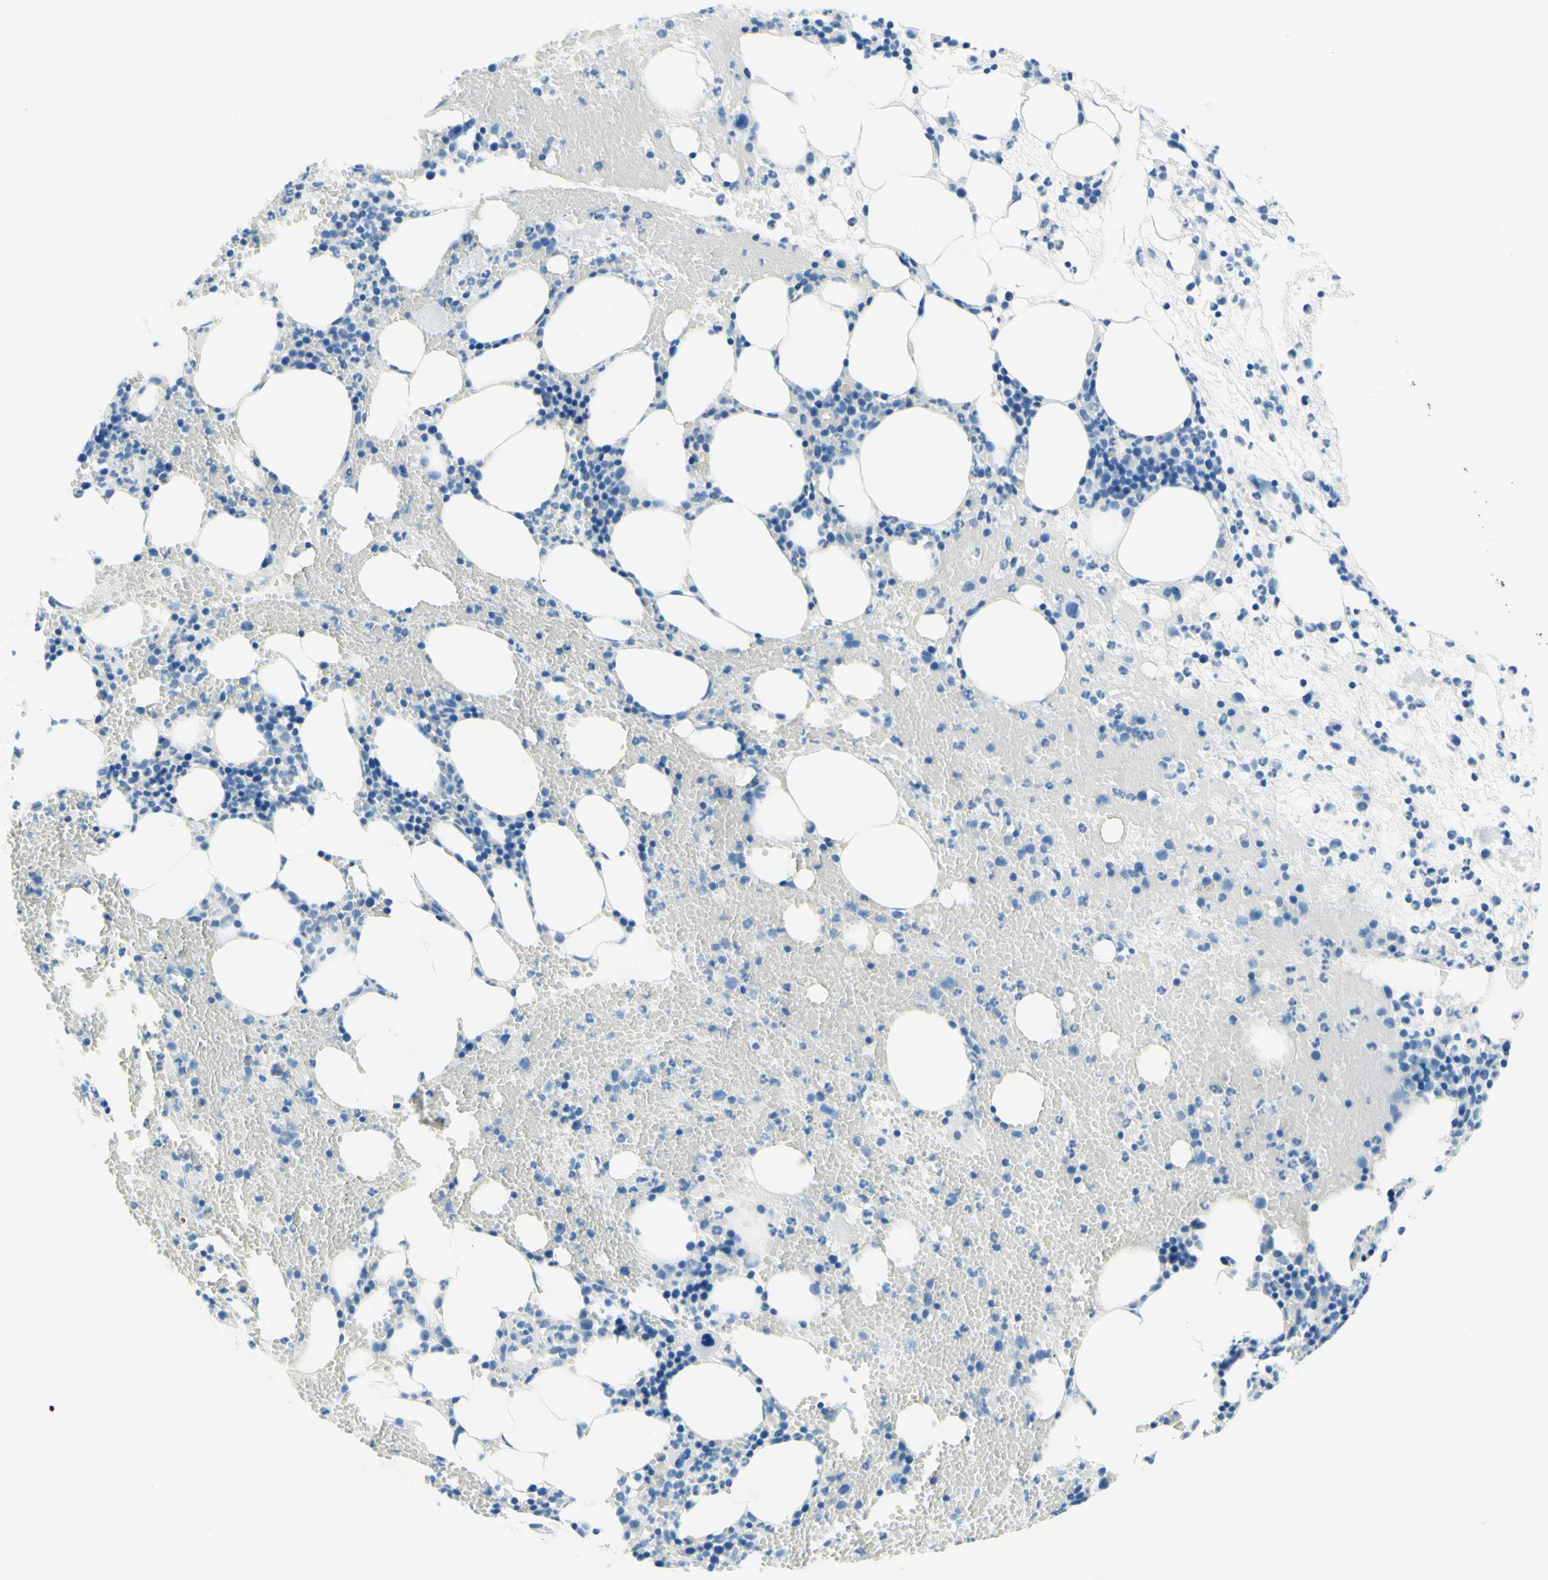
{"staining": {"intensity": "weak", "quantity": "<25%", "location": "cytoplasmic/membranous"}, "tissue": "bone marrow", "cell_type": "Hematopoietic cells", "image_type": "normal", "snomed": [{"axis": "morphology", "description": "Normal tissue, NOS"}, {"axis": "morphology", "description": "Inflammation, NOS"}, {"axis": "topography", "description": "Bone marrow"}], "caption": "IHC photomicrograph of normal bone marrow: bone marrow stained with DAB (3,3'-diaminobenzidine) demonstrates no significant protein expression in hematopoietic cells.", "gene": "PASD1", "patient": {"sex": "female", "age": 79}}